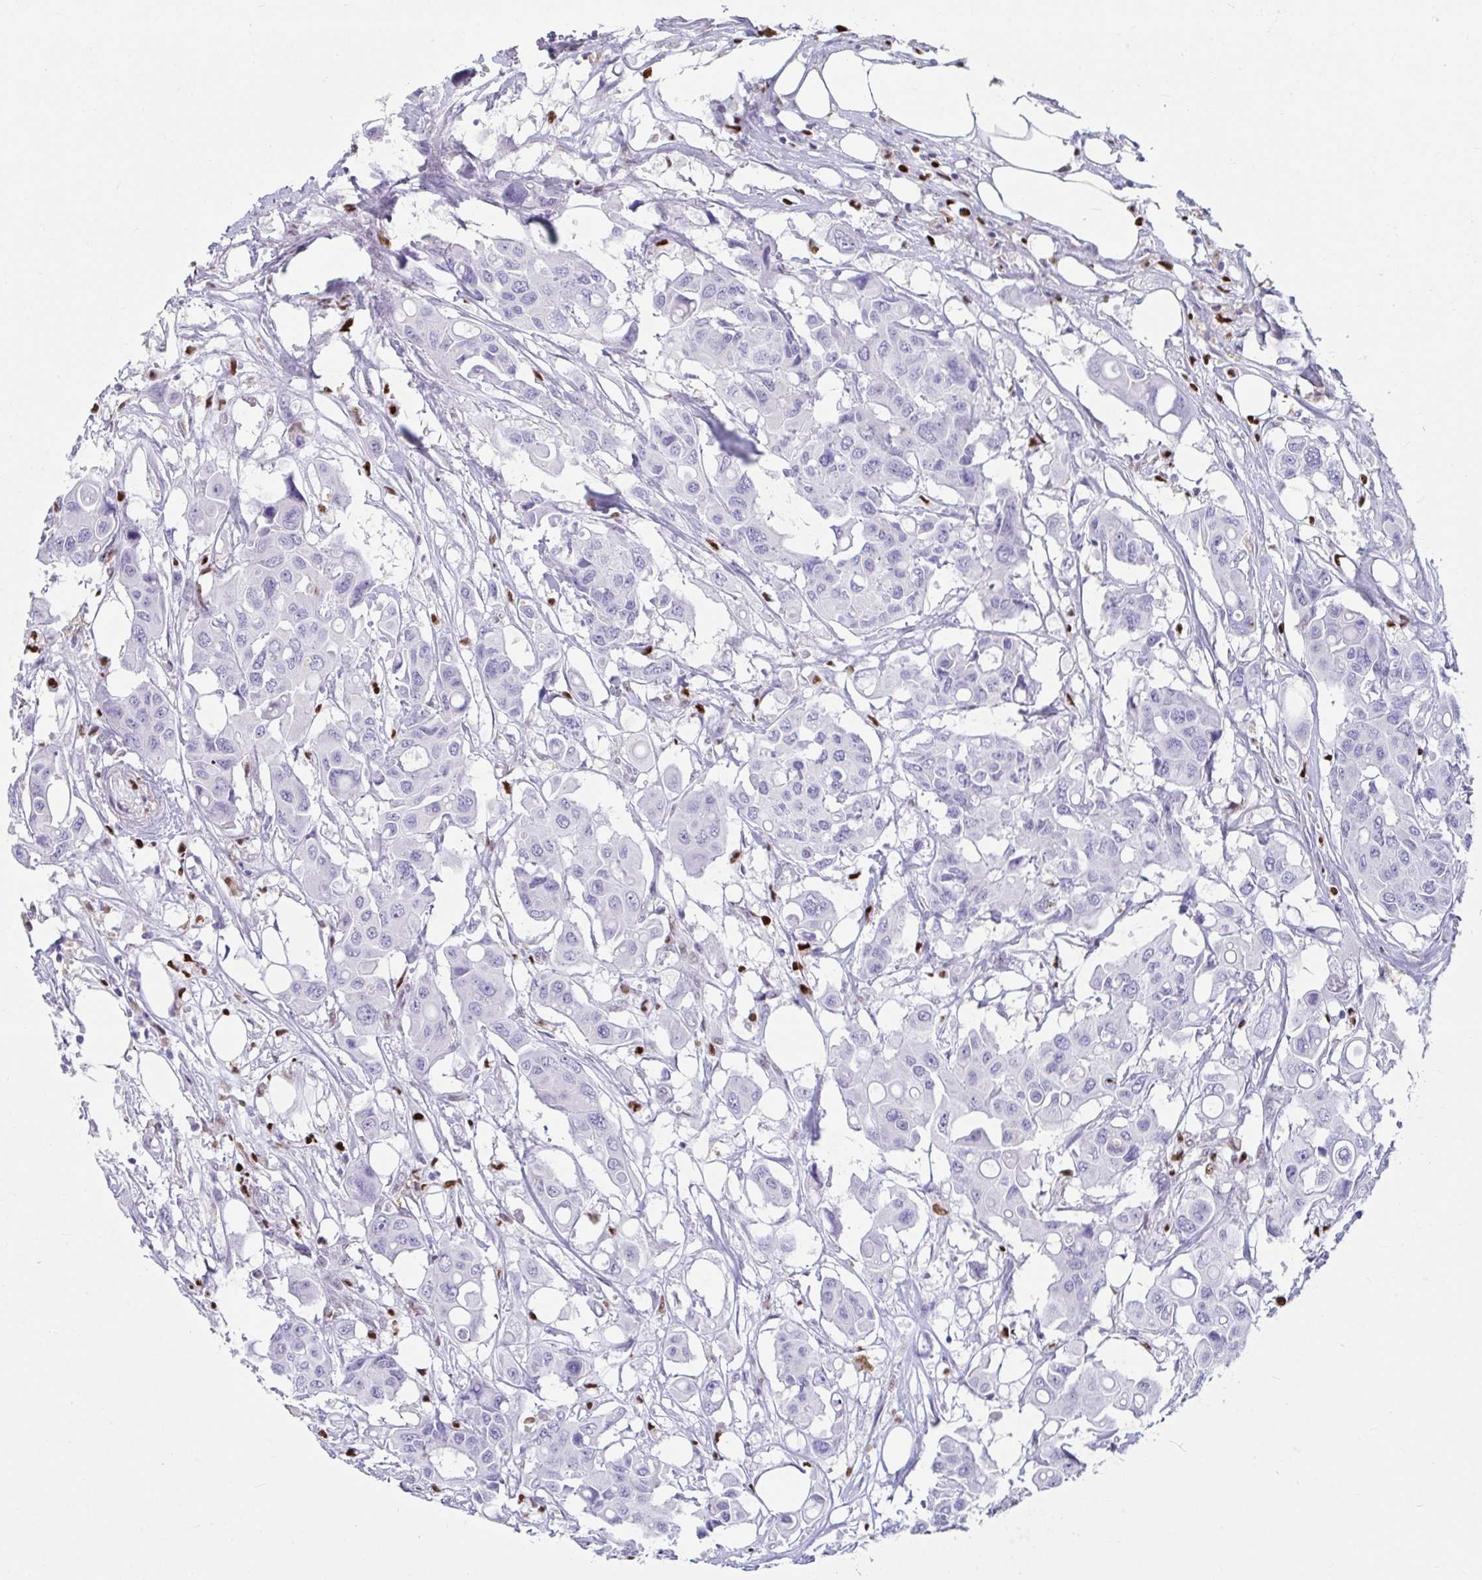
{"staining": {"intensity": "negative", "quantity": "none", "location": "none"}, "tissue": "colorectal cancer", "cell_type": "Tumor cells", "image_type": "cancer", "snomed": [{"axis": "morphology", "description": "Adenocarcinoma, NOS"}, {"axis": "topography", "description": "Colon"}], "caption": "Tumor cells are negative for brown protein staining in adenocarcinoma (colorectal).", "gene": "ZNF586", "patient": {"sex": "male", "age": 77}}